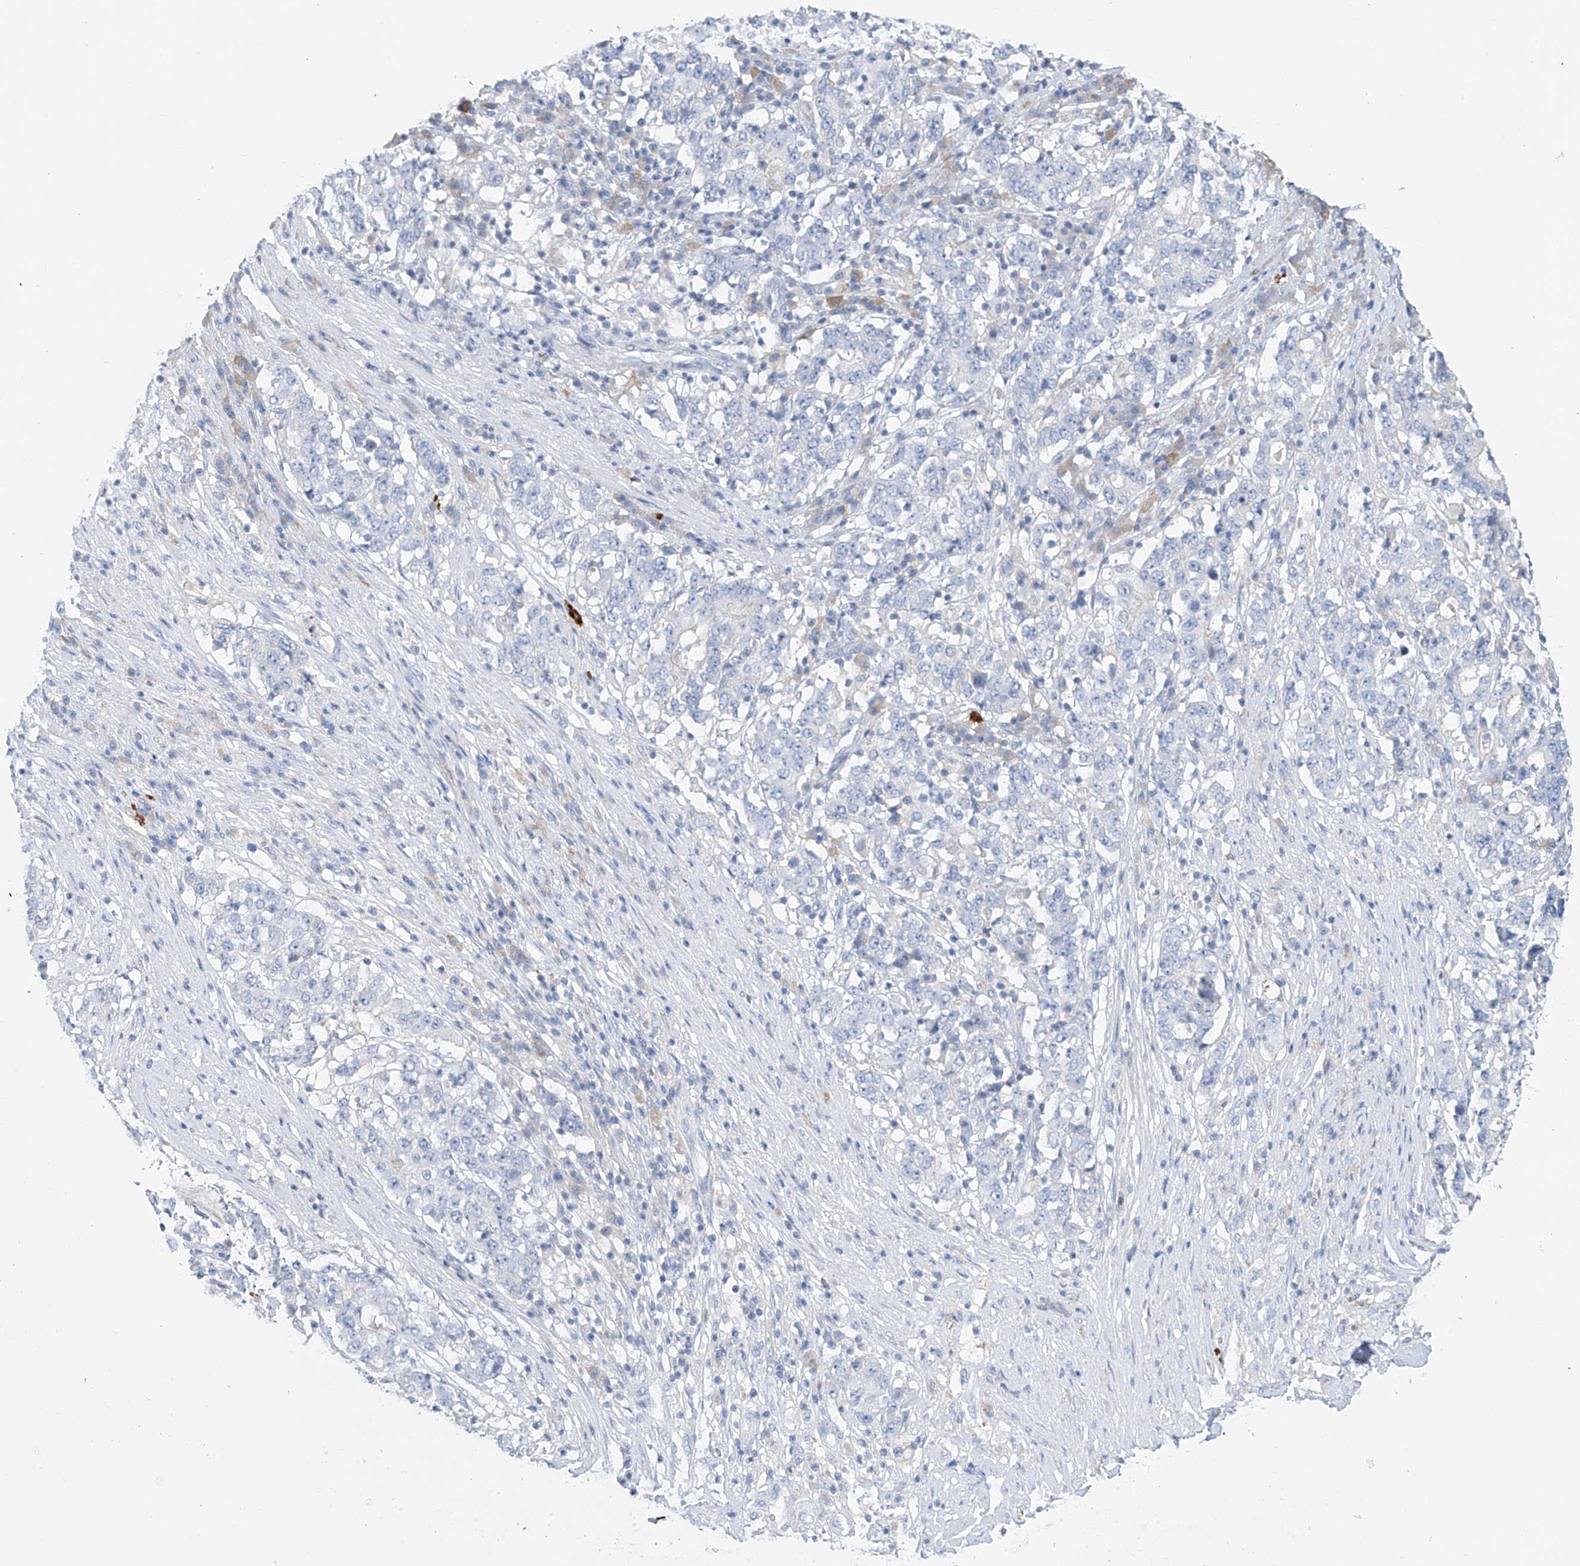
{"staining": {"intensity": "negative", "quantity": "none", "location": "none"}, "tissue": "stomach cancer", "cell_type": "Tumor cells", "image_type": "cancer", "snomed": [{"axis": "morphology", "description": "Adenocarcinoma, NOS"}, {"axis": "topography", "description": "Stomach"}], "caption": "DAB (3,3'-diaminobenzidine) immunohistochemical staining of stomach cancer (adenocarcinoma) displays no significant positivity in tumor cells.", "gene": "POMGNT2", "patient": {"sex": "male", "age": 59}}